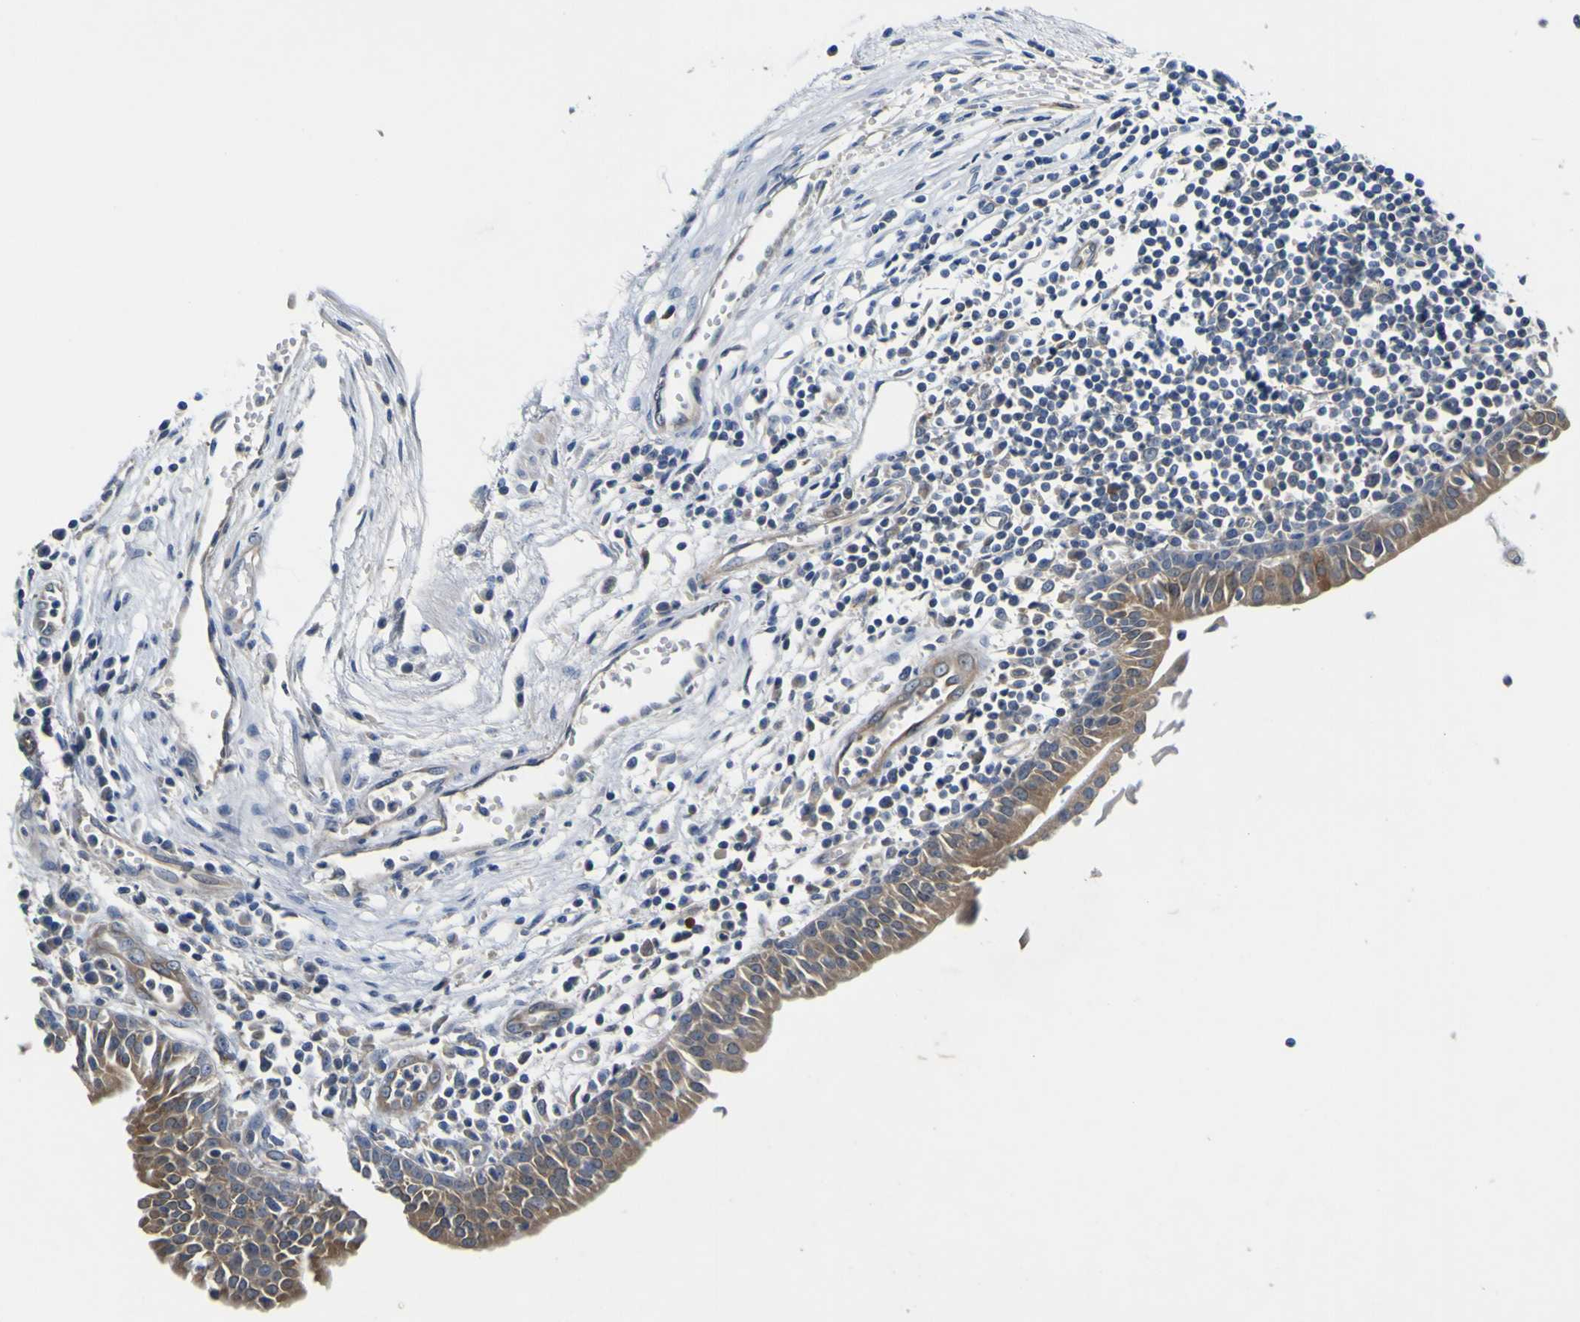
{"staining": {"intensity": "moderate", "quantity": "<25%", "location": "cytoplasmic/membranous"}, "tissue": "urothelial cancer", "cell_type": "Tumor cells", "image_type": "cancer", "snomed": [{"axis": "morphology", "description": "Urothelial carcinoma, High grade"}, {"axis": "topography", "description": "Urinary bladder"}], "caption": "Immunohistochemical staining of human high-grade urothelial carcinoma shows moderate cytoplasmic/membranous protein expression in approximately <25% of tumor cells.", "gene": "LDLR", "patient": {"sex": "female", "age": 85}}